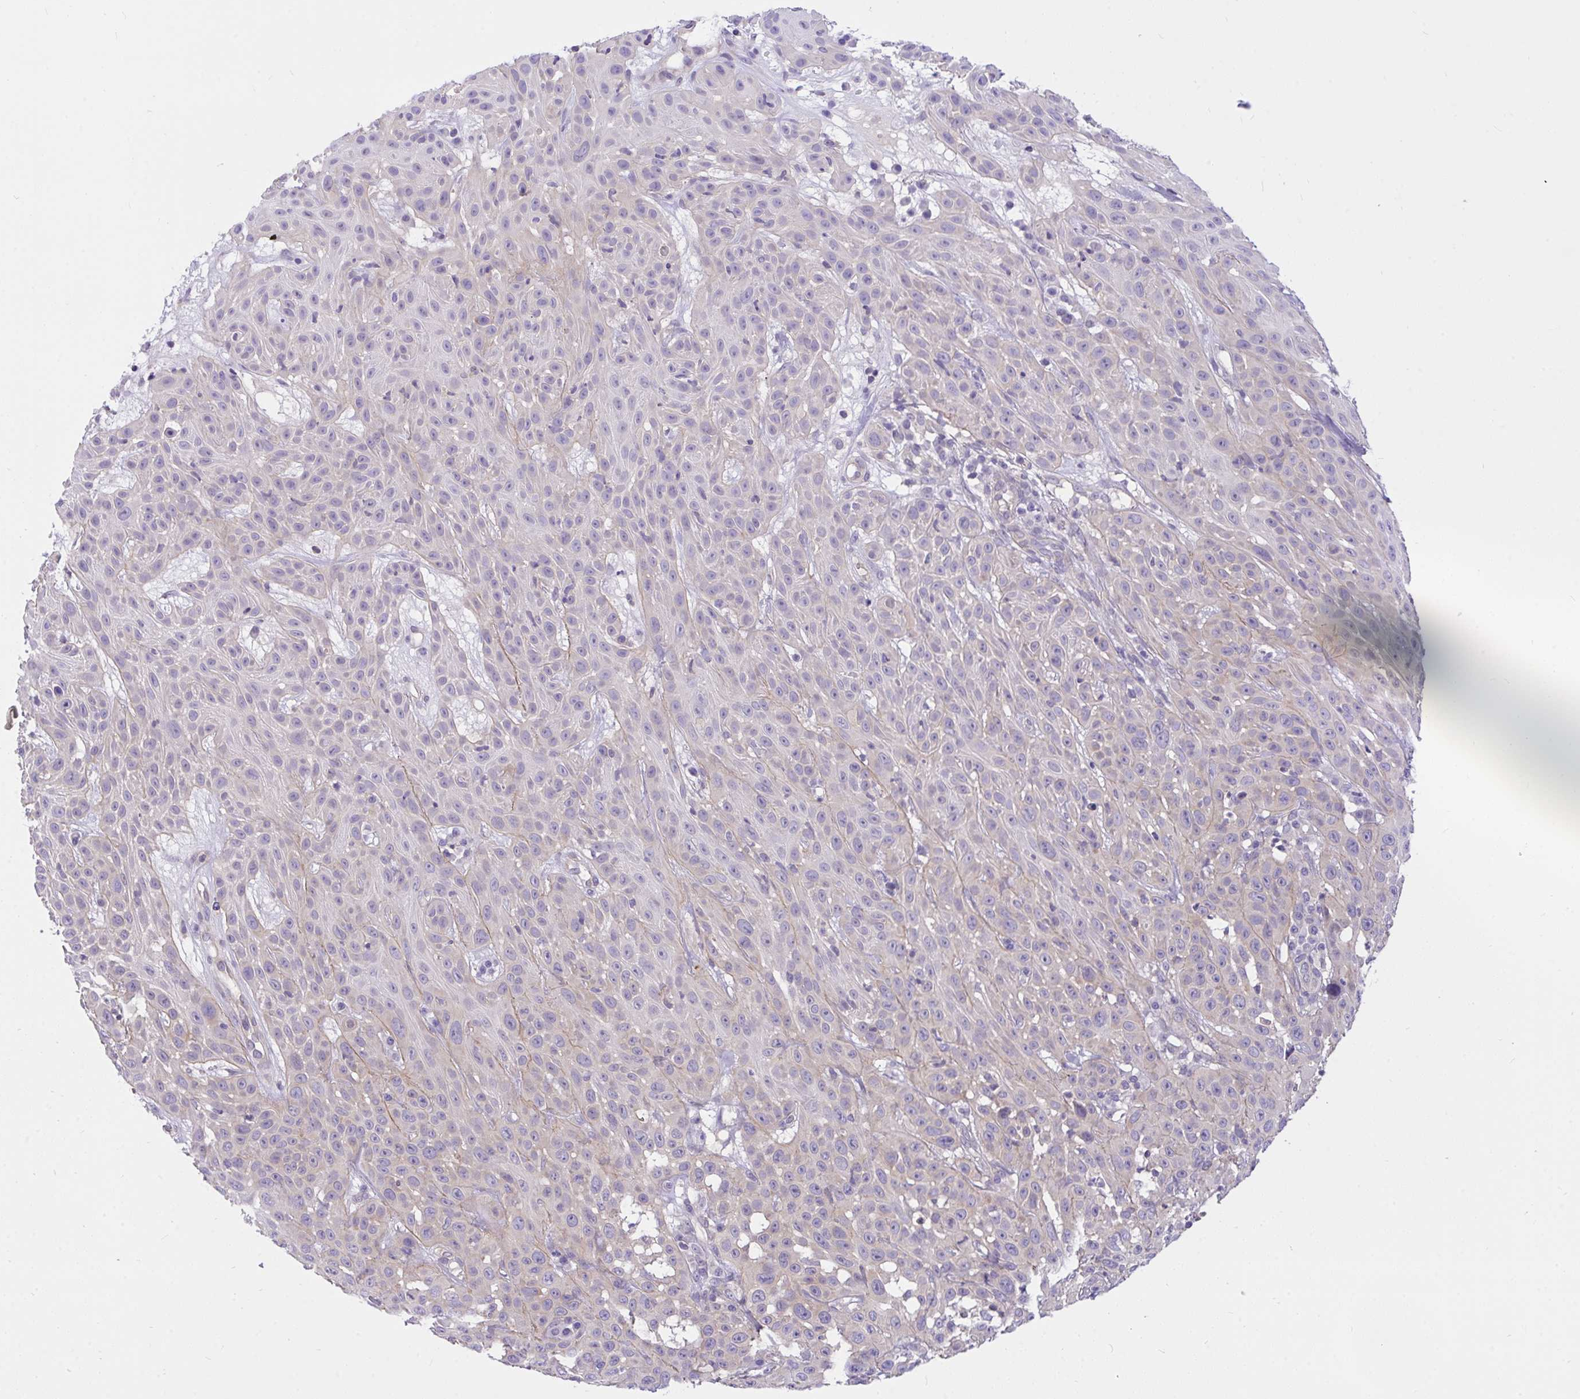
{"staining": {"intensity": "negative", "quantity": "none", "location": "none"}, "tissue": "skin cancer", "cell_type": "Tumor cells", "image_type": "cancer", "snomed": [{"axis": "morphology", "description": "Squamous cell carcinoma, NOS"}, {"axis": "topography", "description": "Skin"}], "caption": "This is a photomicrograph of IHC staining of skin cancer, which shows no positivity in tumor cells.", "gene": "TLN2", "patient": {"sex": "male", "age": 82}}